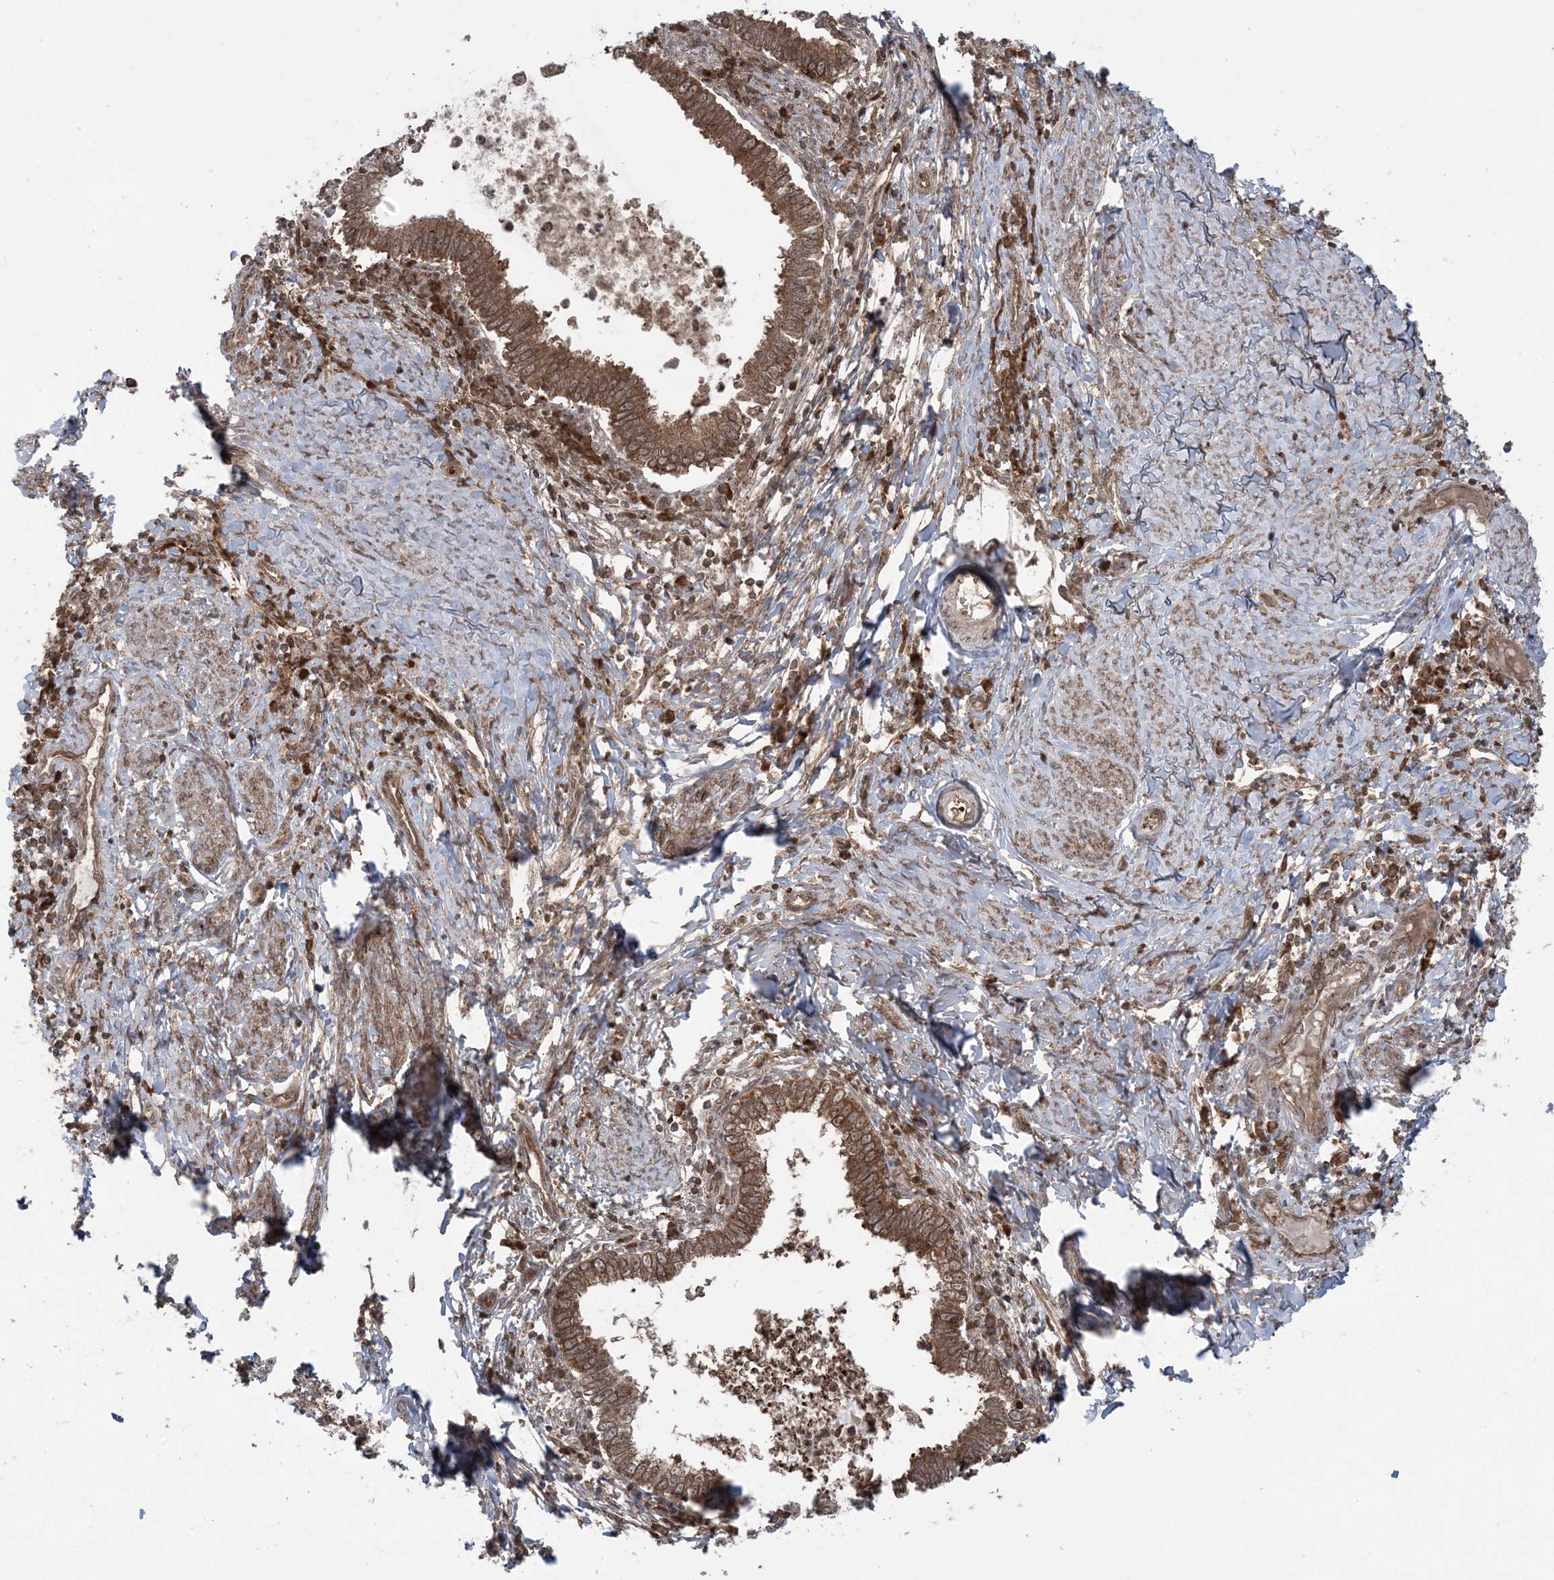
{"staining": {"intensity": "strong", "quantity": ">75%", "location": "cytoplasmic/membranous"}, "tissue": "cervical cancer", "cell_type": "Tumor cells", "image_type": "cancer", "snomed": [{"axis": "morphology", "description": "Adenocarcinoma, NOS"}, {"axis": "topography", "description": "Cervix"}], "caption": "Tumor cells exhibit high levels of strong cytoplasmic/membranous expression in about >75% of cells in human adenocarcinoma (cervical). Using DAB (brown) and hematoxylin (blue) stains, captured at high magnification using brightfield microscopy.", "gene": "DDX19B", "patient": {"sex": "female", "age": 36}}